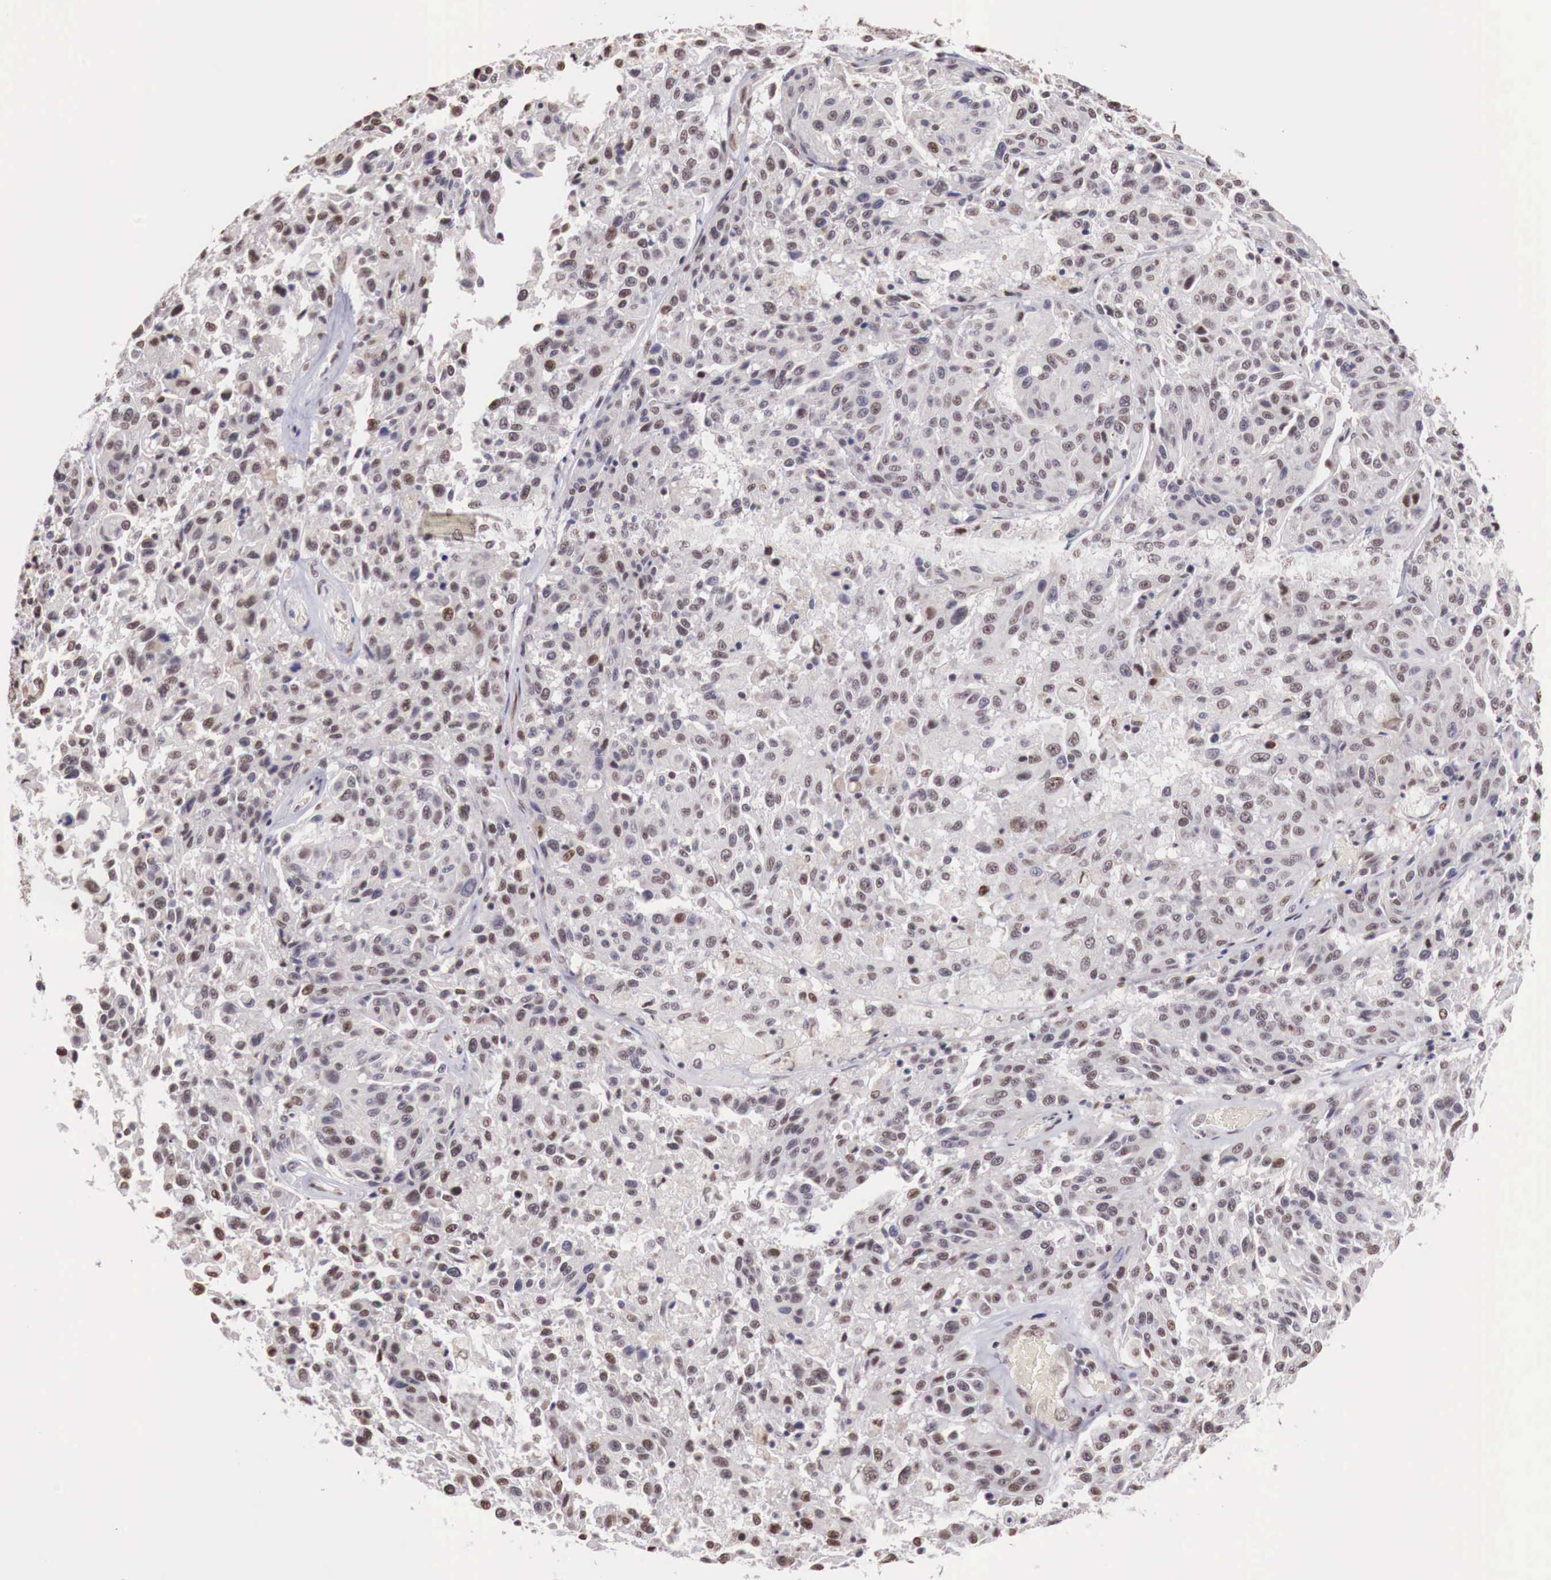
{"staining": {"intensity": "weak", "quantity": "25%-75%", "location": "nuclear"}, "tissue": "melanoma", "cell_type": "Tumor cells", "image_type": "cancer", "snomed": [{"axis": "morphology", "description": "Malignant melanoma, NOS"}, {"axis": "topography", "description": "Skin"}], "caption": "High-power microscopy captured an immunohistochemistry (IHC) image of malignant melanoma, revealing weak nuclear positivity in about 25%-75% of tumor cells.", "gene": "FOXP2", "patient": {"sex": "female", "age": 77}}